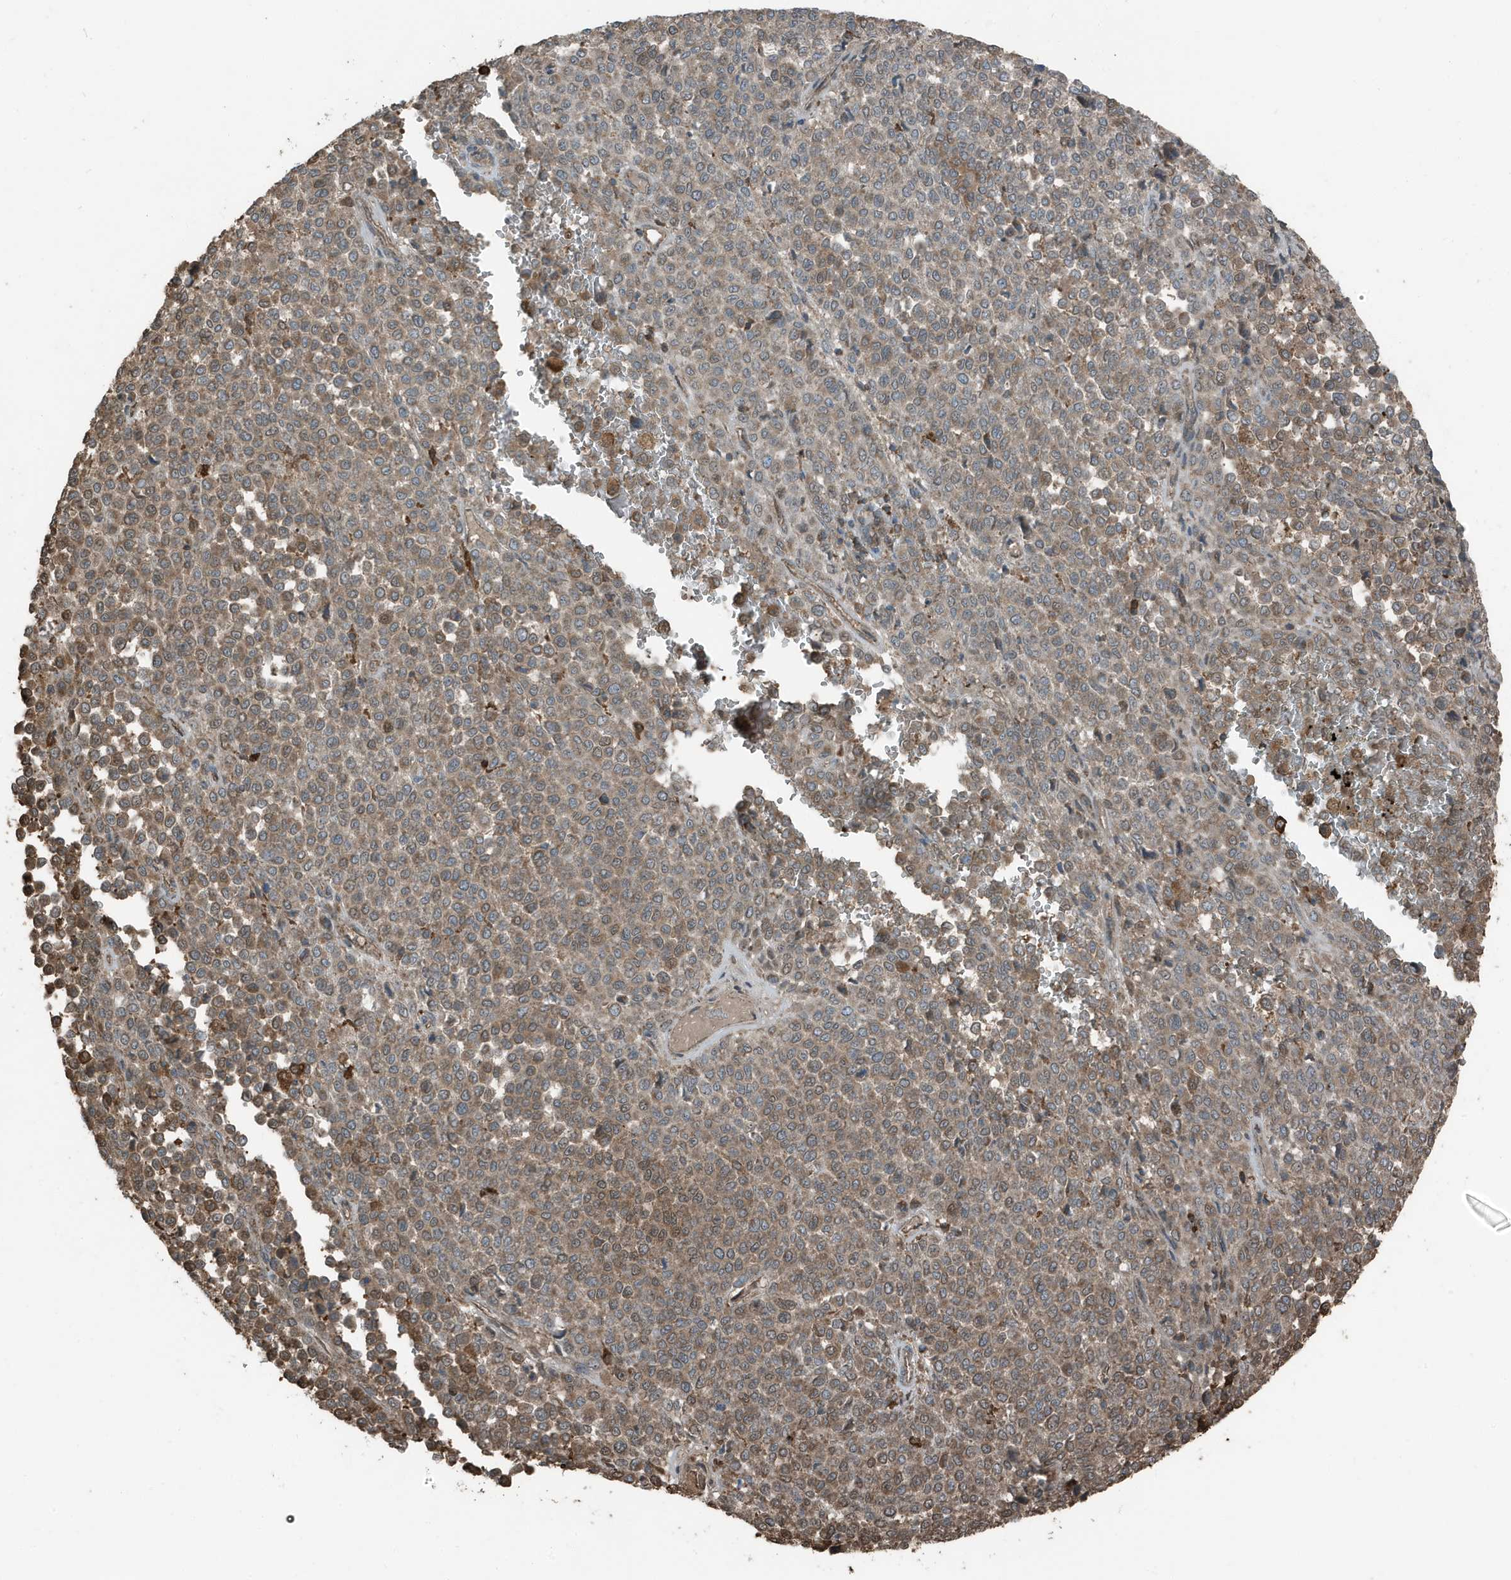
{"staining": {"intensity": "moderate", "quantity": ">75%", "location": "cytoplasmic/membranous"}, "tissue": "melanoma", "cell_type": "Tumor cells", "image_type": "cancer", "snomed": [{"axis": "morphology", "description": "Malignant melanoma, Metastatic site"}, {"axis": "topography", "description": "Pancreas"}], "caption": "IHC of human melanoma reveals medium levels of moderate cytoplasmic/membranous positivity in about >75% of tumor cells.", "gene": "AZI2", "patient": {"sex": "female", "age": 30}}